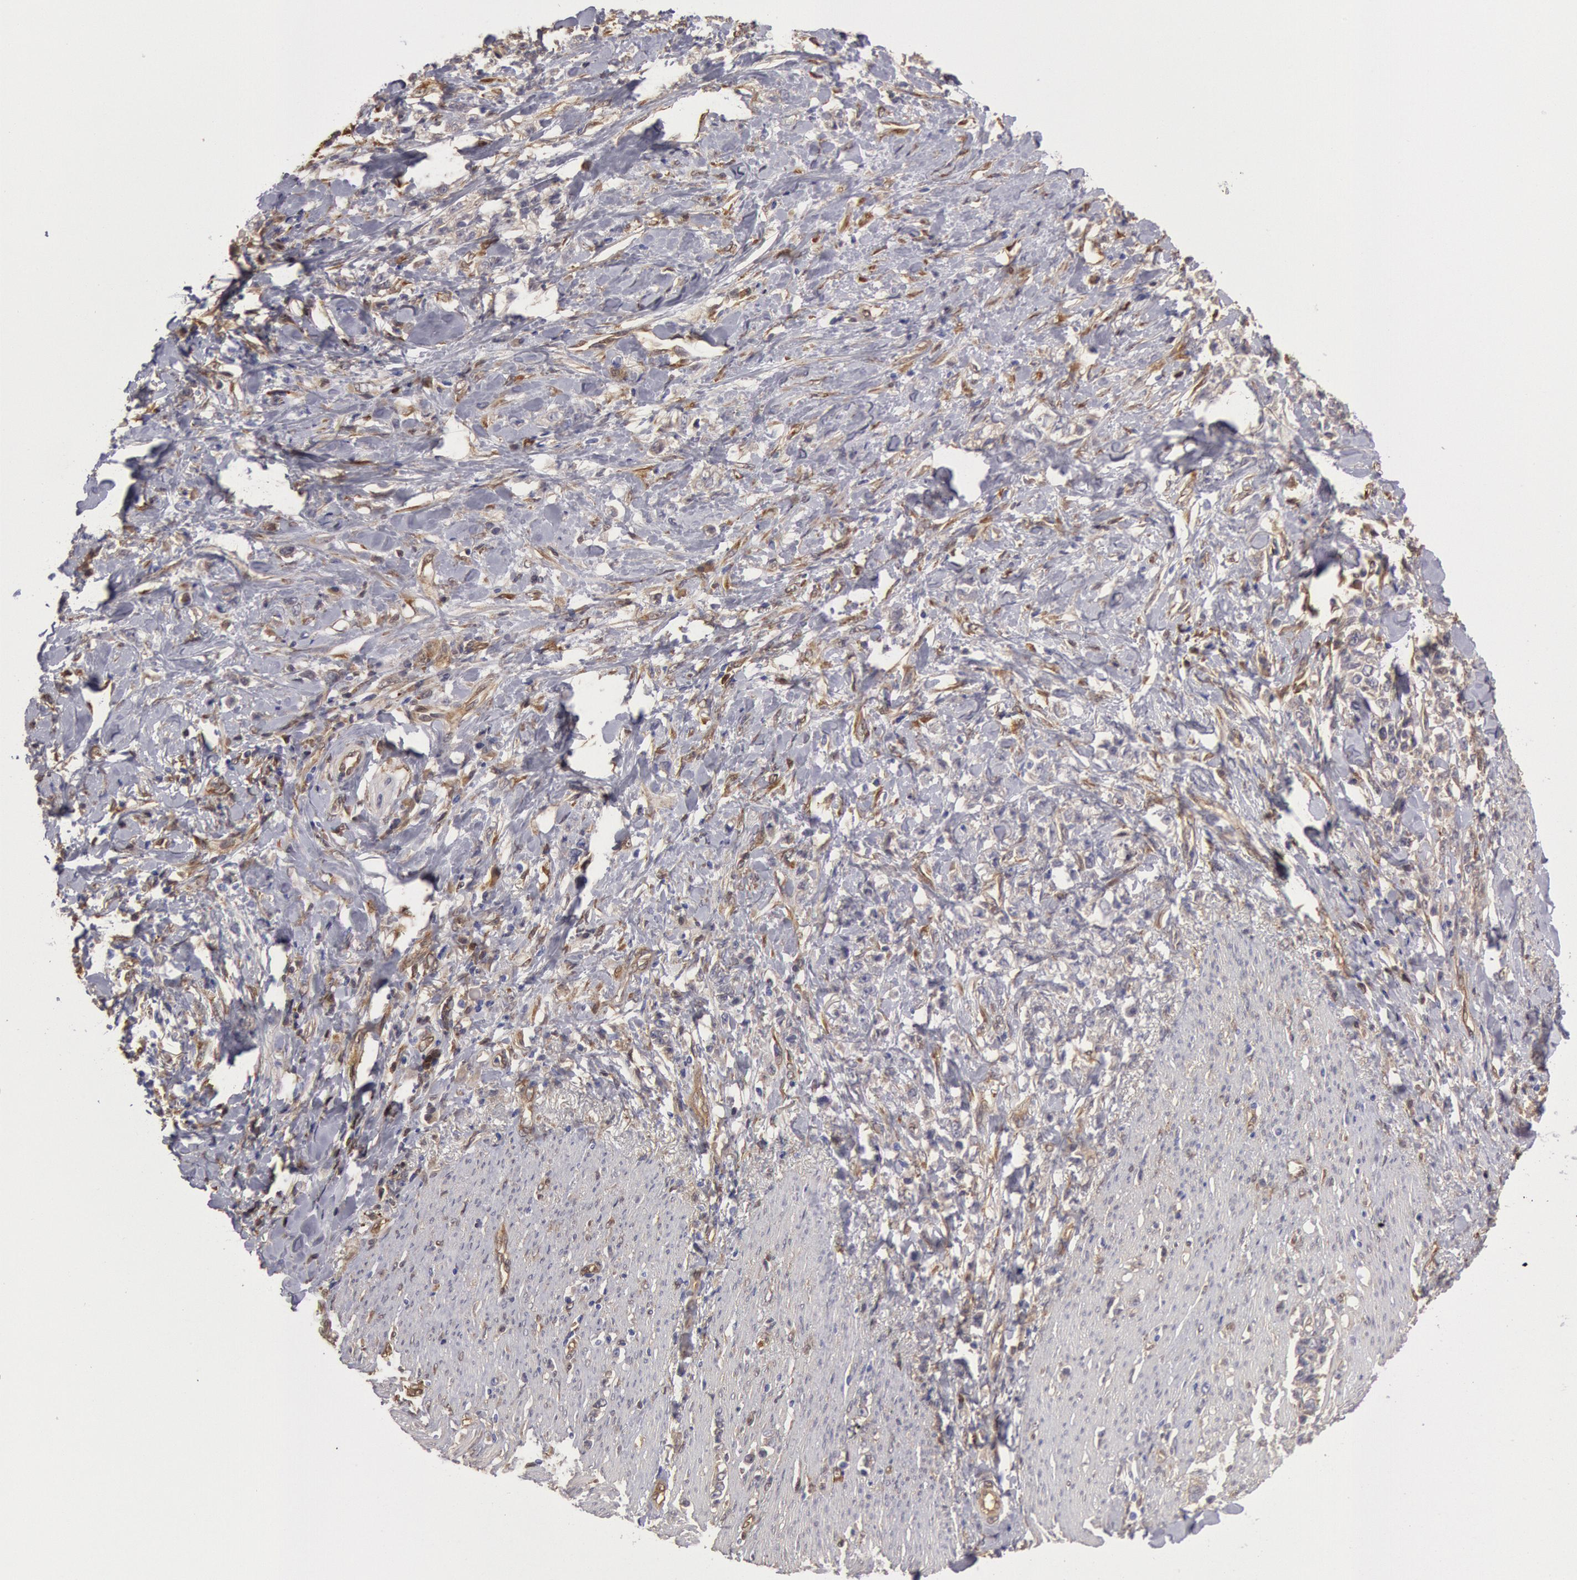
{"staining": {"intensity": "negative", "quantity": "none", "location": "none"}, "tissue": "stomach cancer", "cell_type": "Tumor cells", "image_type": "cancer", "snomed": [{"axis": "morphology", "description": "Adenocarcinoma, NOS"}, {"axis": "topography", "description": "Stomach, lower"}], "caption": "Tumor cells show no significant protein expression in stomach cancer (adenocarcinoma).", "gene": "CCDC50", "patient": {"sex": "male", "age": 88}}